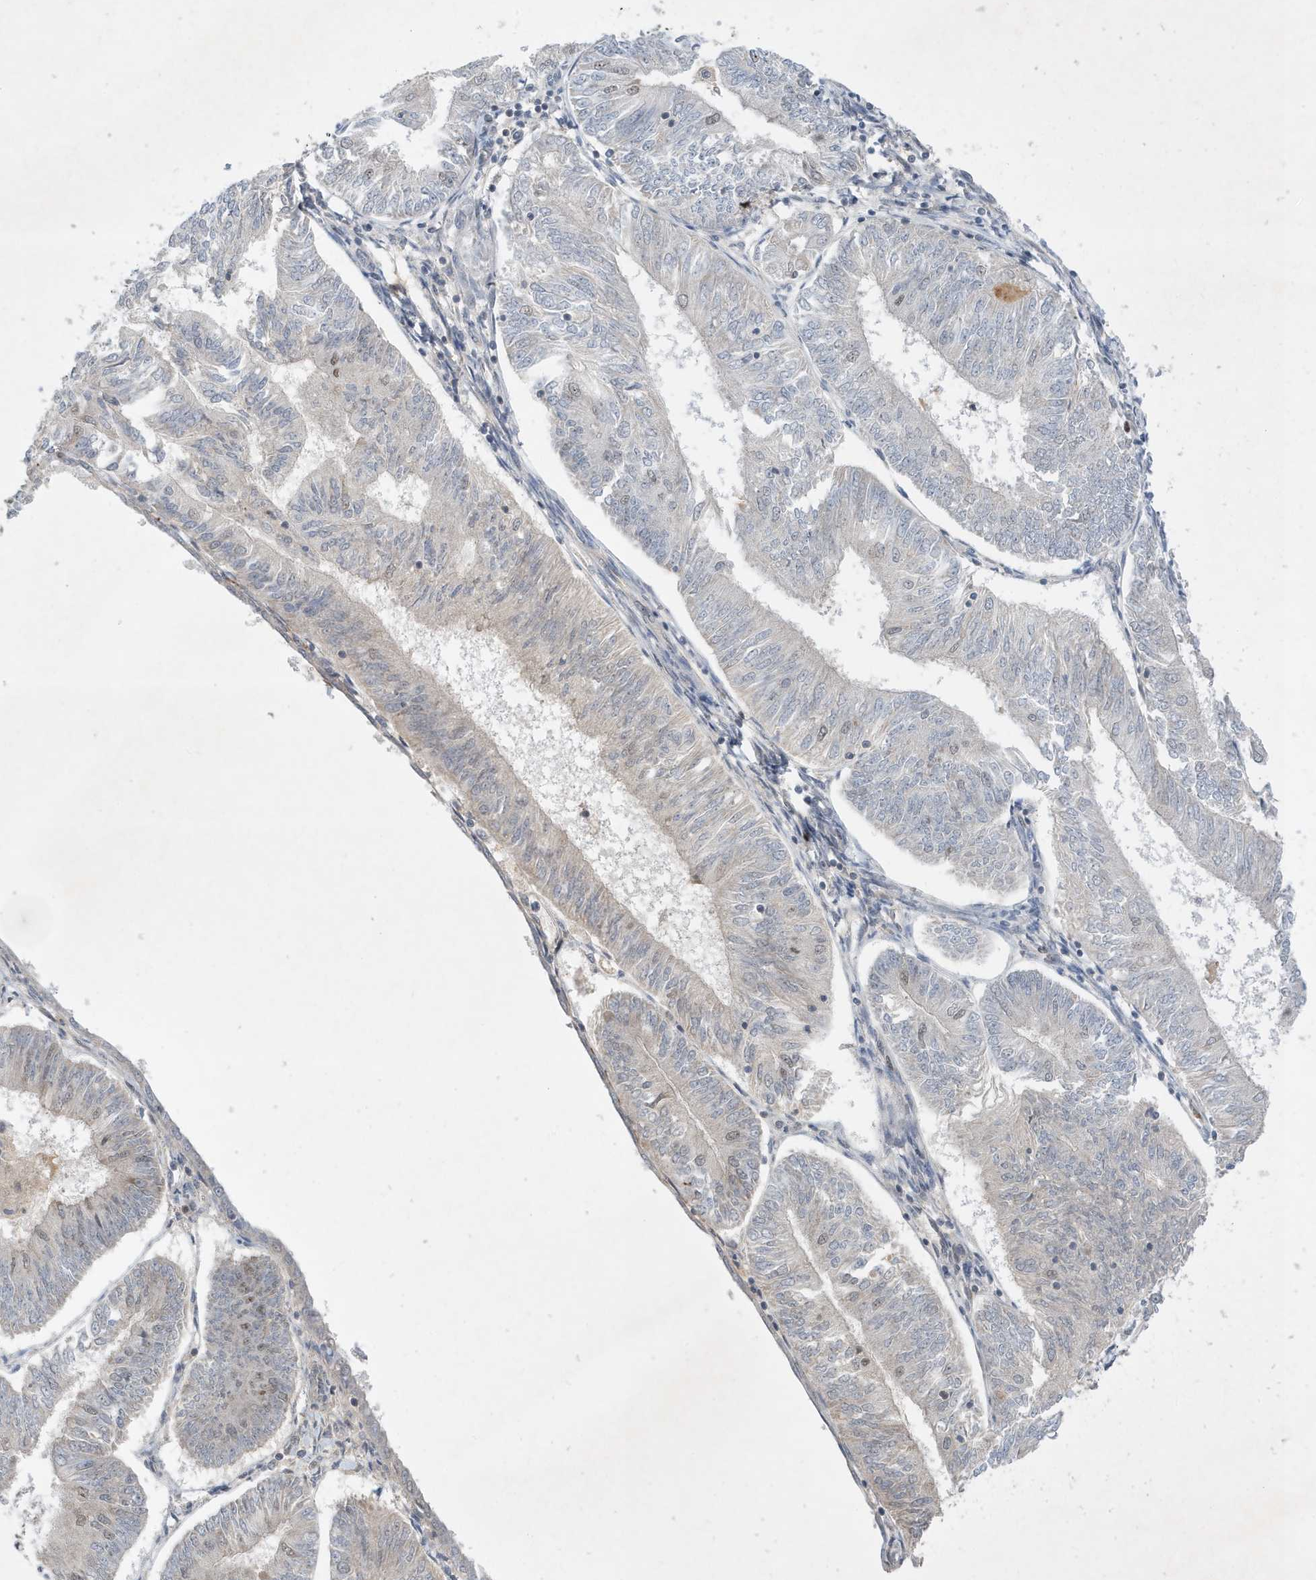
{"staining": {"intensity": "negative", "quantity": "none", "location": "none"}, "tissue": "endometrial cancer", "cell_type": "Tumor cells", "image_type": "cancer", "snomed": [{"axis": "morphology", "description": "Adenocarcinoma, NOS"}, {"axis": "topography", "description": "Endometrium"}], "caption": "This is a image of IHC staining of adenocarcinoma (endometrial), which shows no positivity in tumor cells. (Stains: DAB (3,3'-diaminobenzidine) immunohistochemistry (IHC) with hematoxylin counter stain, Microscopy: brightfield microscopy at high magnification).", "gene": "MAST3", "patient": {"sex": "female", "age": 58}}